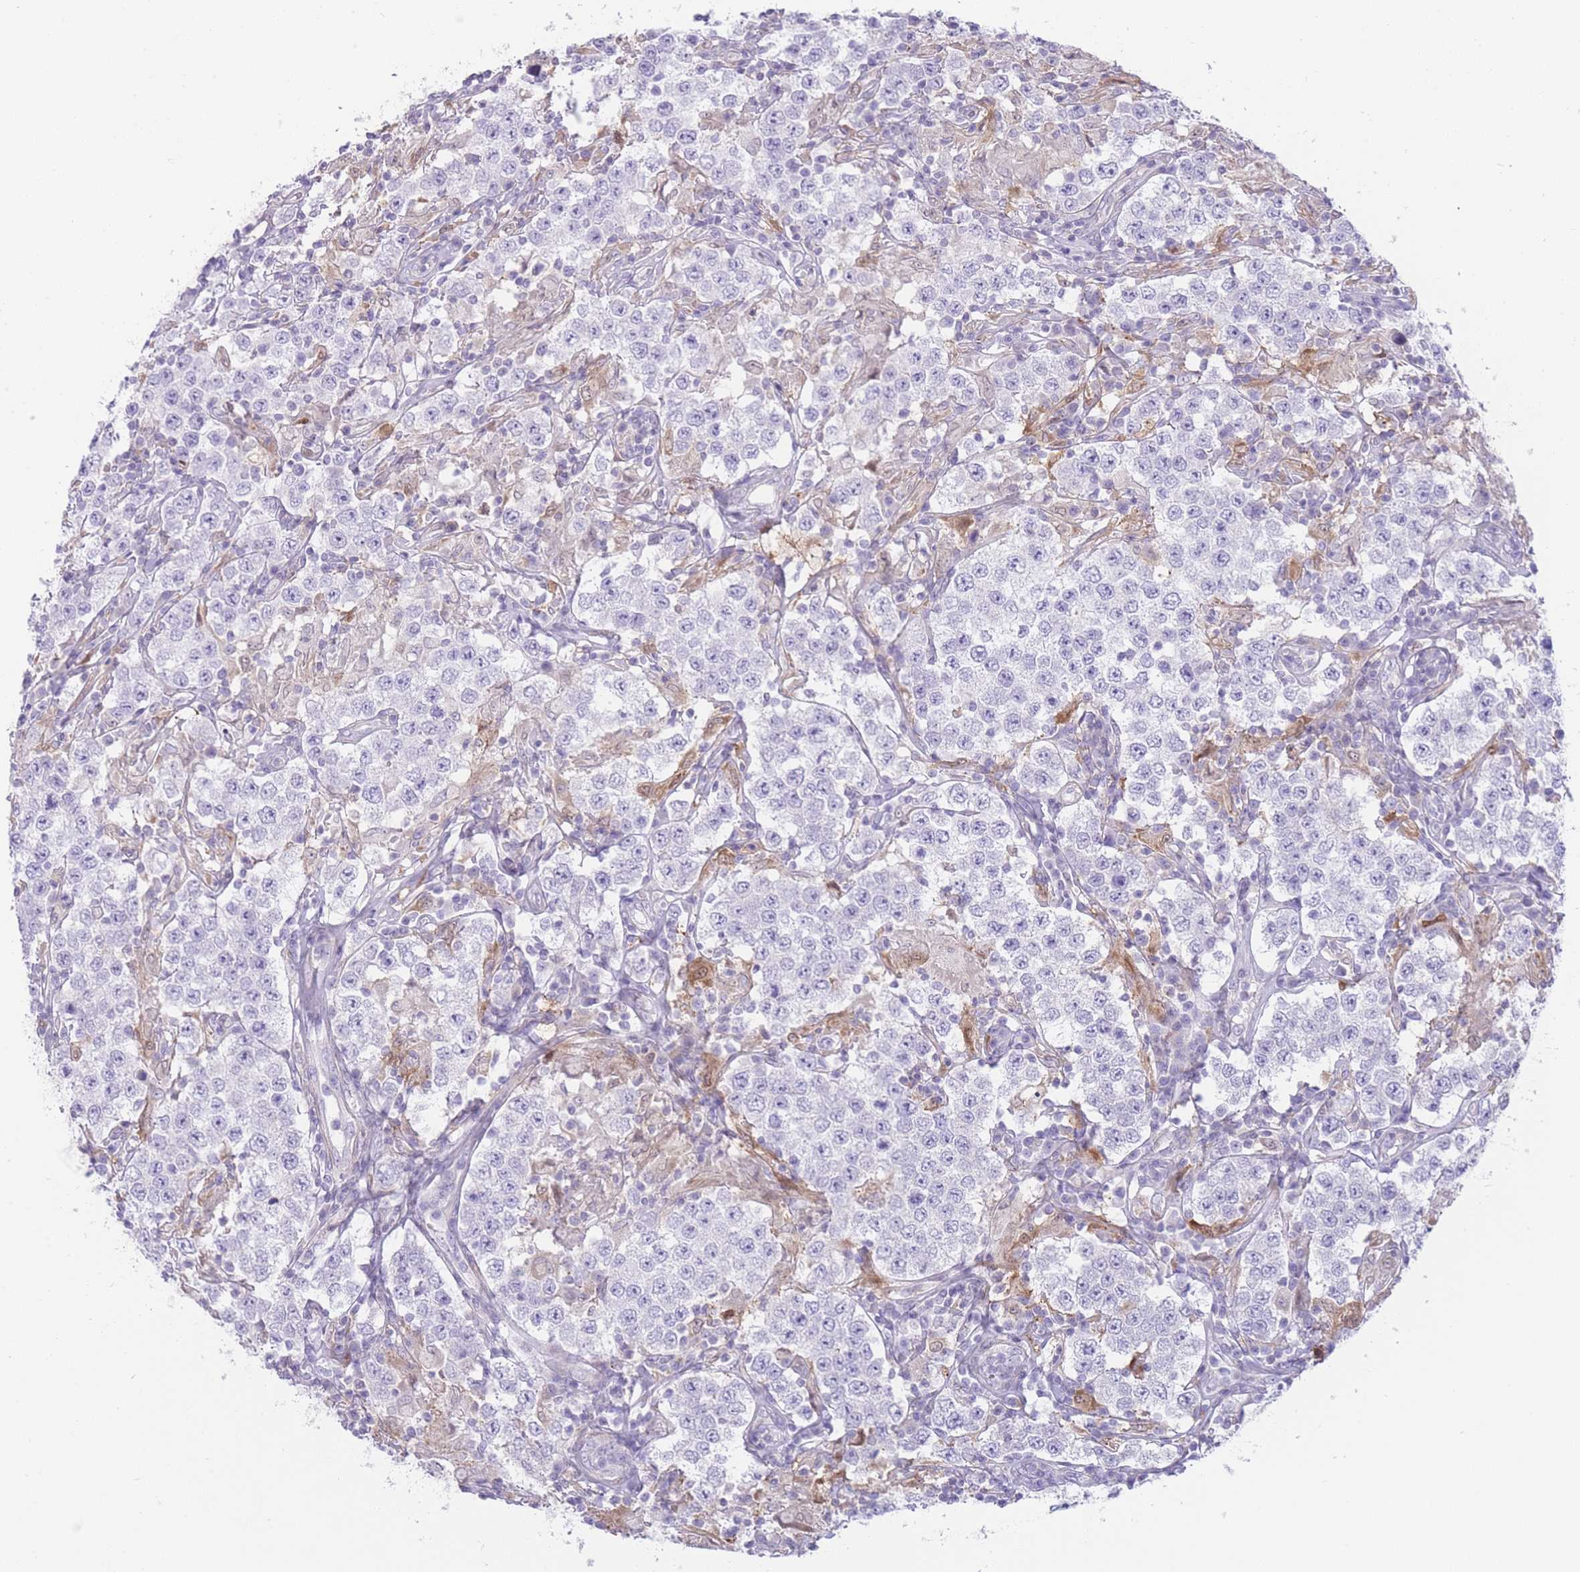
{"staining": {"intensity": "negative", "quantity": "none", "location": "none"}, "tissue": "testis cancer", "cell_type": "Tumor cells", "image_type": "cancer", "snomed": [{"axis": "morphology", "description": "Seminoma, NOS"}, {"axis": "morphology", "description": "Carcinoma, Embryonal, NOS"}, {"axis": "topography", "description": "Testis"}], "caption": "There is no significant expression in tumor cells of embryonal carcinoma (testis).", "gene": "OR11H12", "patient": {"sex": "male", "age": 41}}